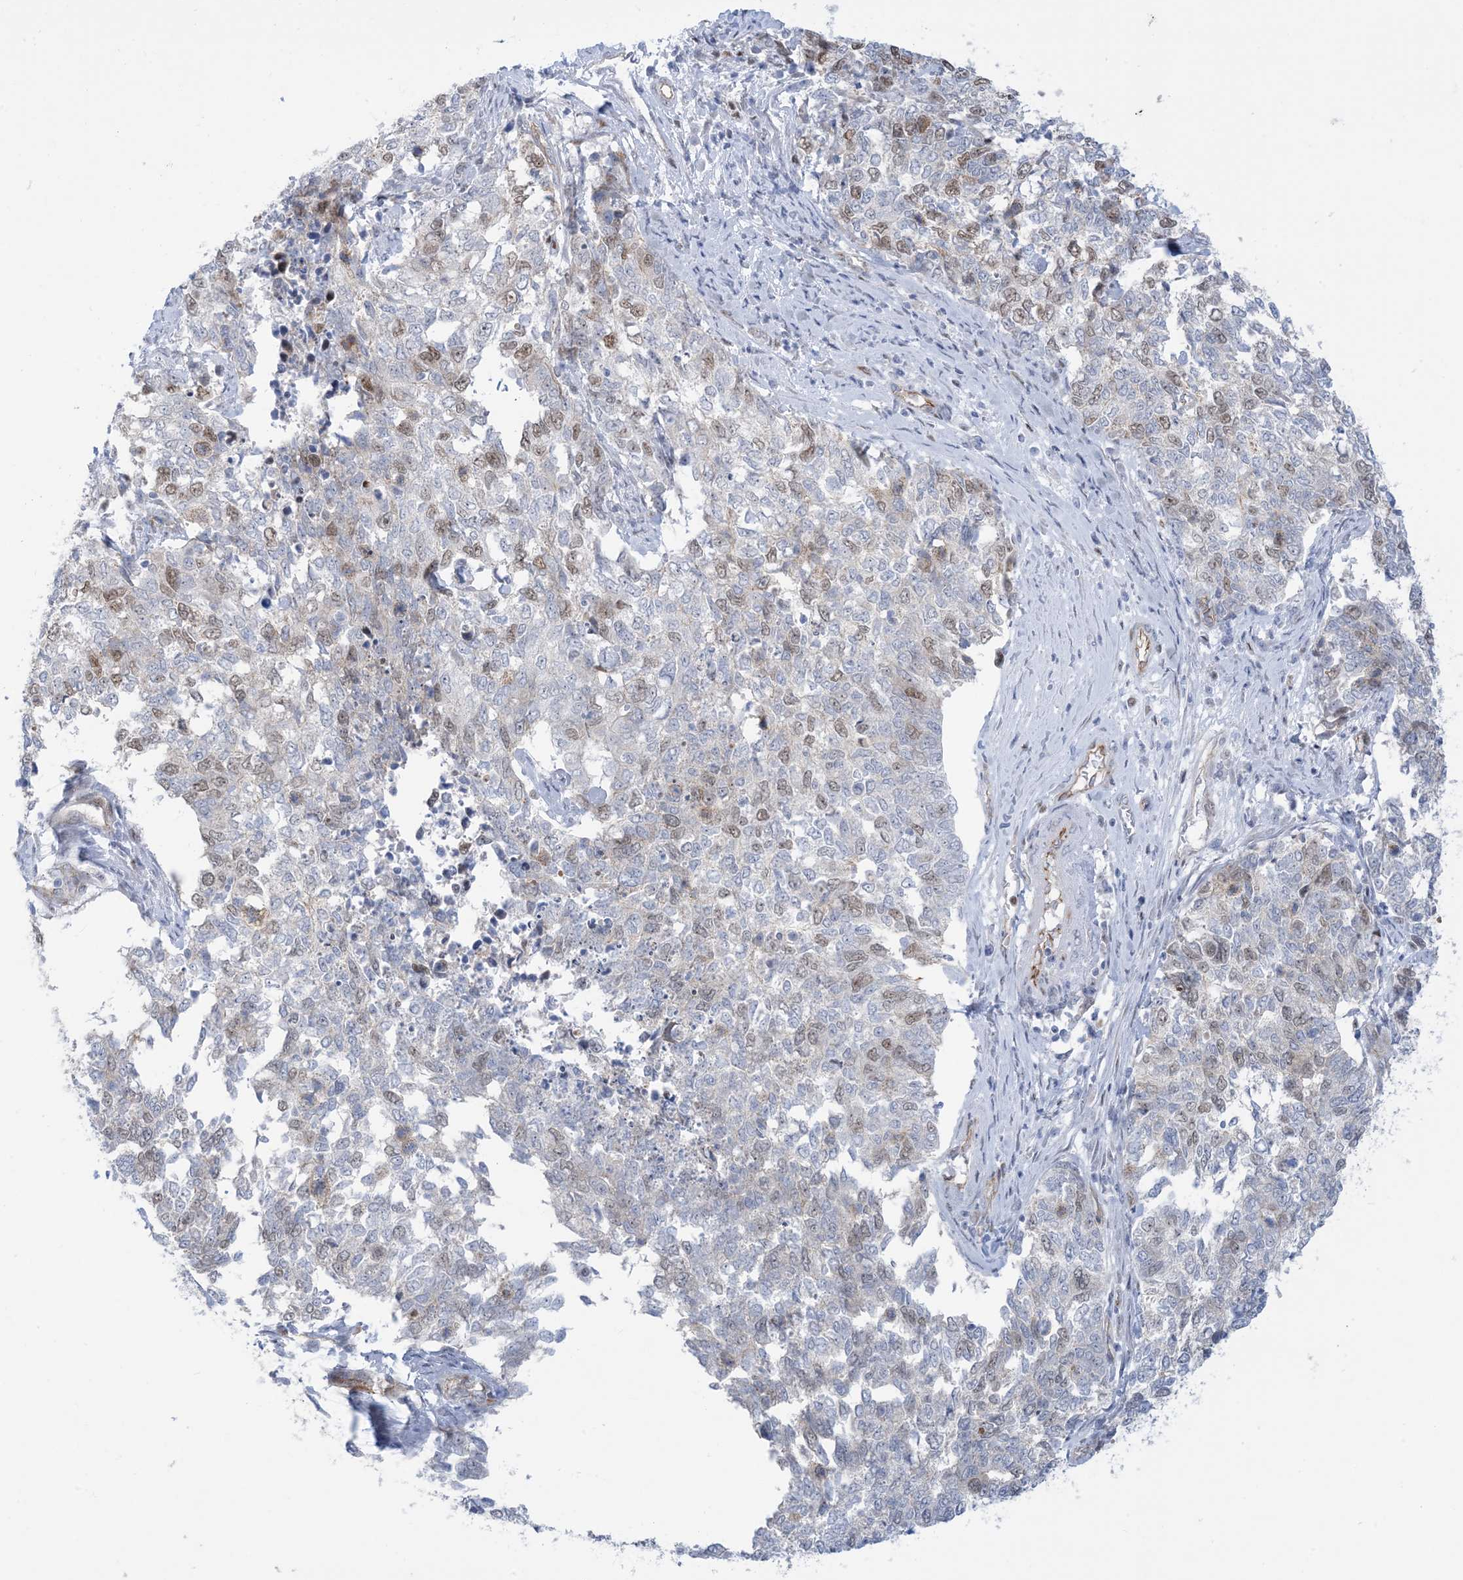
{"staining": {"intensity": "moderate", "quantity": "25%-75%", "location": "nuclear"}, "tissue": "cervical cancer", "cell_type": "Tumor cells", "image_type": "cancer", "snomed": [{"axis": "morphology", "description": "Squamous cell carcinoma, NOS"}, {"axis": "topography", "description": "Cervix"}], "caption": "Cervical squamous cell carcinoma tissue reveals moderate nuclear positivity in approximately 25%-75% of tumor cells, visualized by immunohistochemistry.", "gene": "MARS2", "patient": {"sex": "female", "age": 63}}